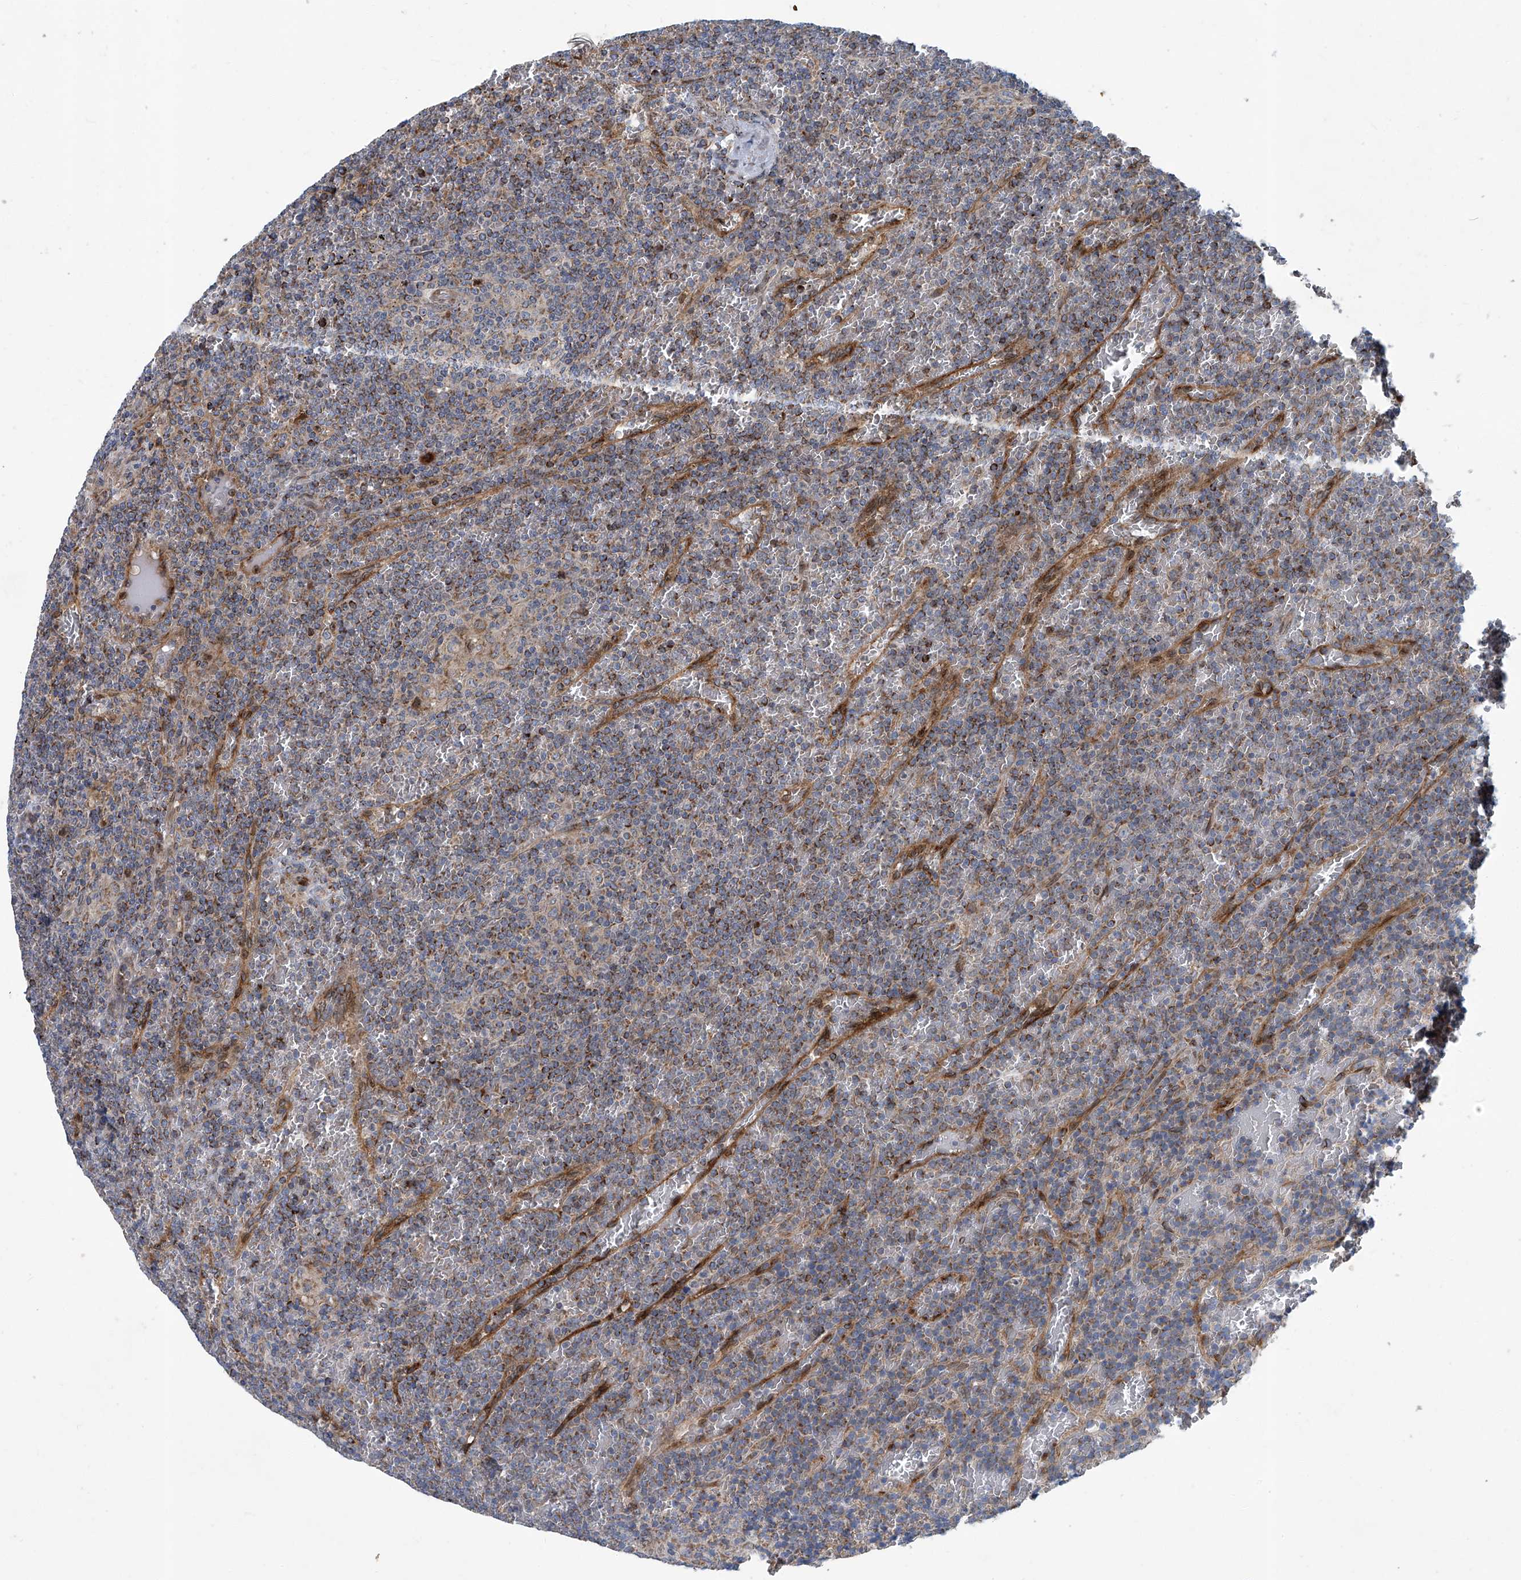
{"staining": {"intensity": "moderate", "quantity": "25%-75%", "location": "cytoplasmic/membranous"}, "tissue": "lymphoma", "cell_type": "Tumor cells", "image_type": "cancer", "snomed": [{"axis": "morphology", "description": "Malignant lymphoma, non-Hodgkin's type, Low grade"}, {"axis": "topography", "description": "Spleen"}], "caption": "Moderate cytoplasmic/membranous staining for a protein is appreciated in about 25%-75% of tumor cells of lymphoma using immunohistochemistry (IHC).", "gene": "GPR132", "patient": {"sex": "female", "age": 19}}